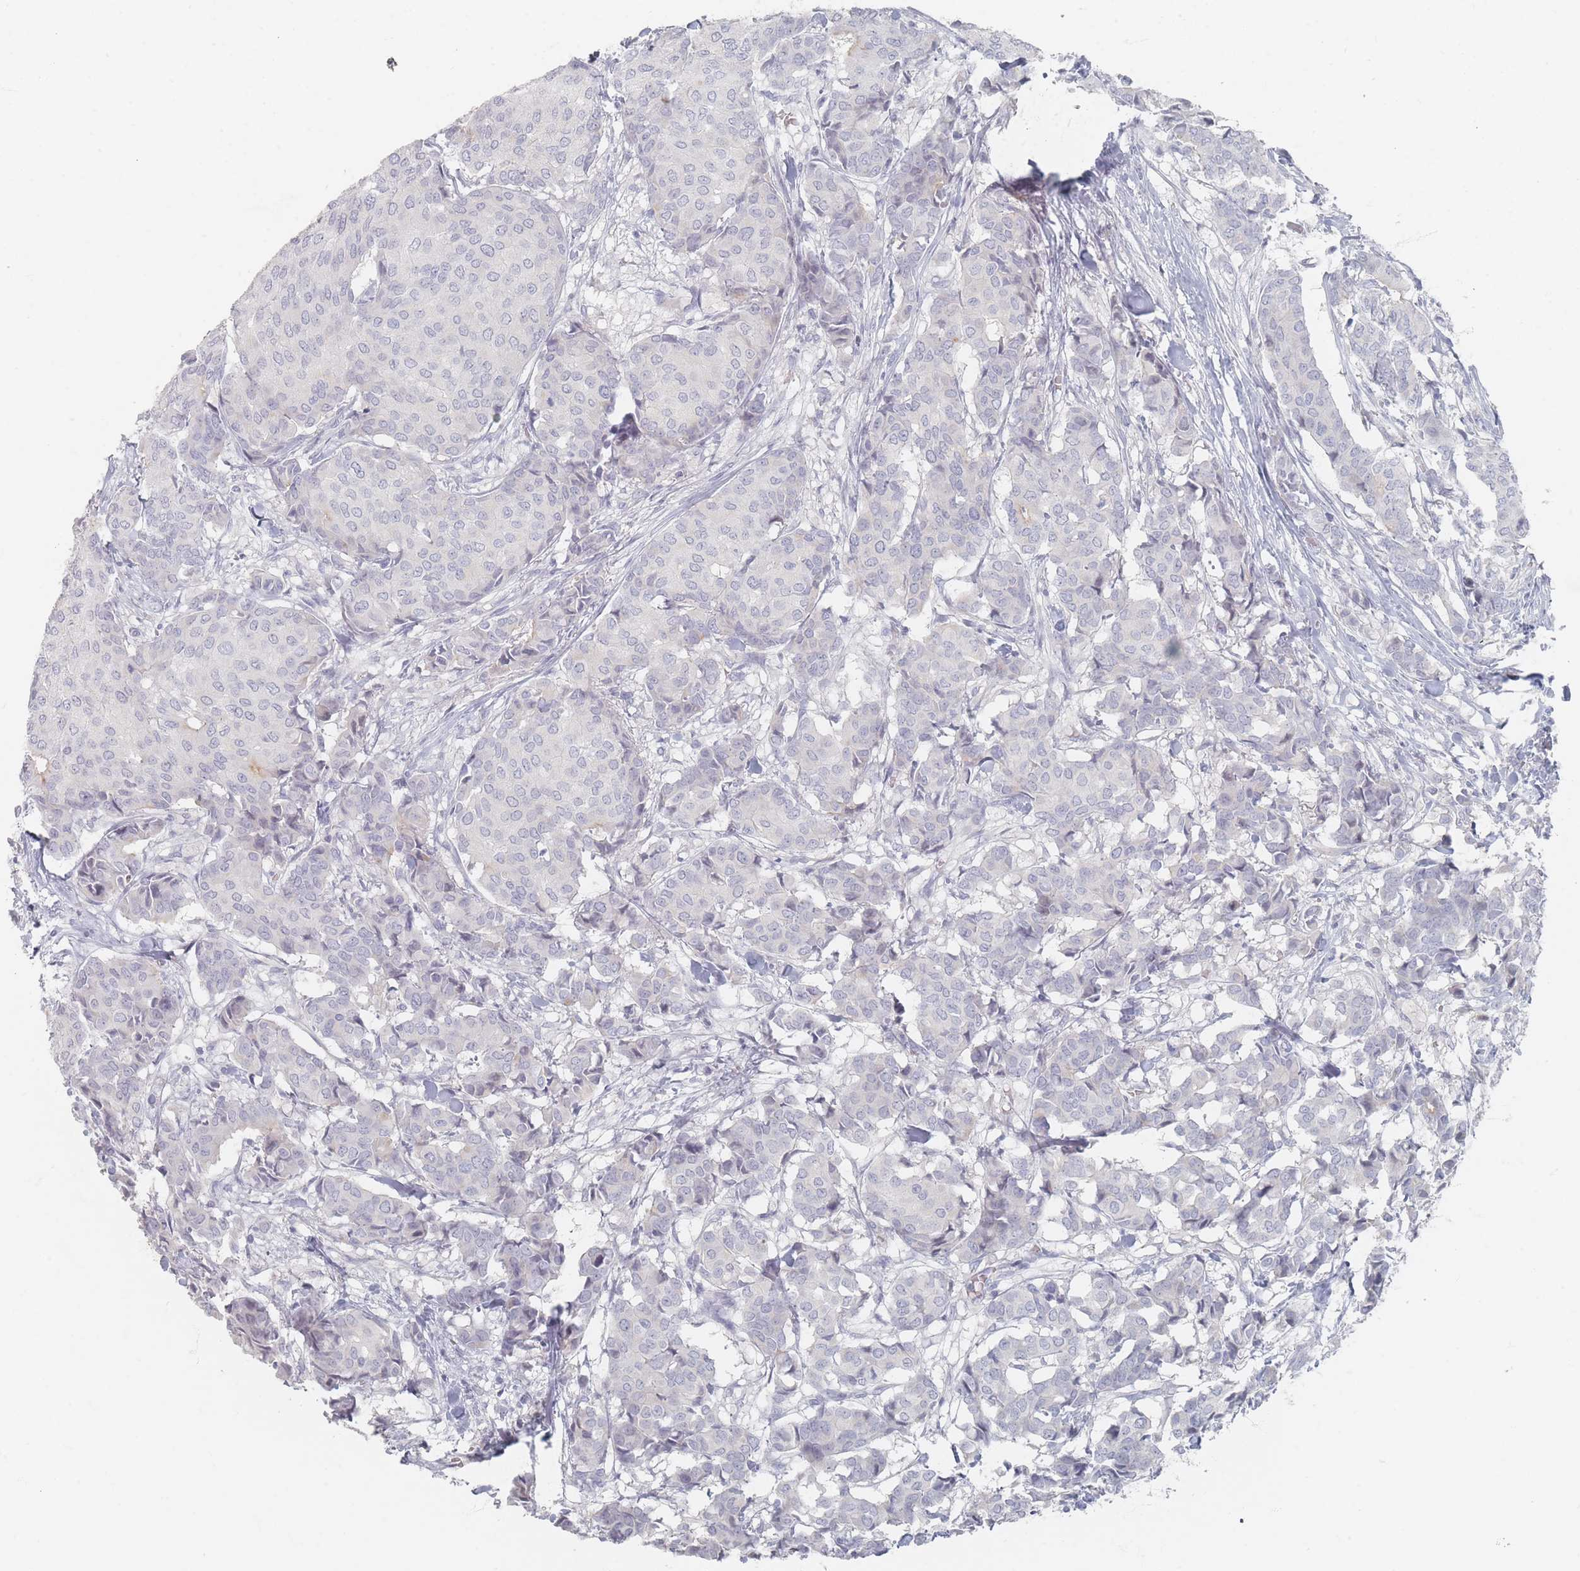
{"staining": {"intensity": "negative", "quantity": "none", "location": "none"}, "tissue": "breast cancer", "cell_type": "Tumor cells", "image_type": "cancer", "snomed": [{"axis": "morphology", "description": "Duct carcinoma"}, {"axis": "topography", "description": "Breast"}], "caption": "Immunohistochemistry (IHC) photomicrograph of neoplastic tissue: breast cancer (infiltrating ductal carcinoma) stained with DAB exhibits no significant protein positivity in tumor cells. (Brightfield microscopy of DAB immunohistochemistry (IHC) at high magnification).", "gene": "CD37", "patient": {"sex": "female", "age": 75}}